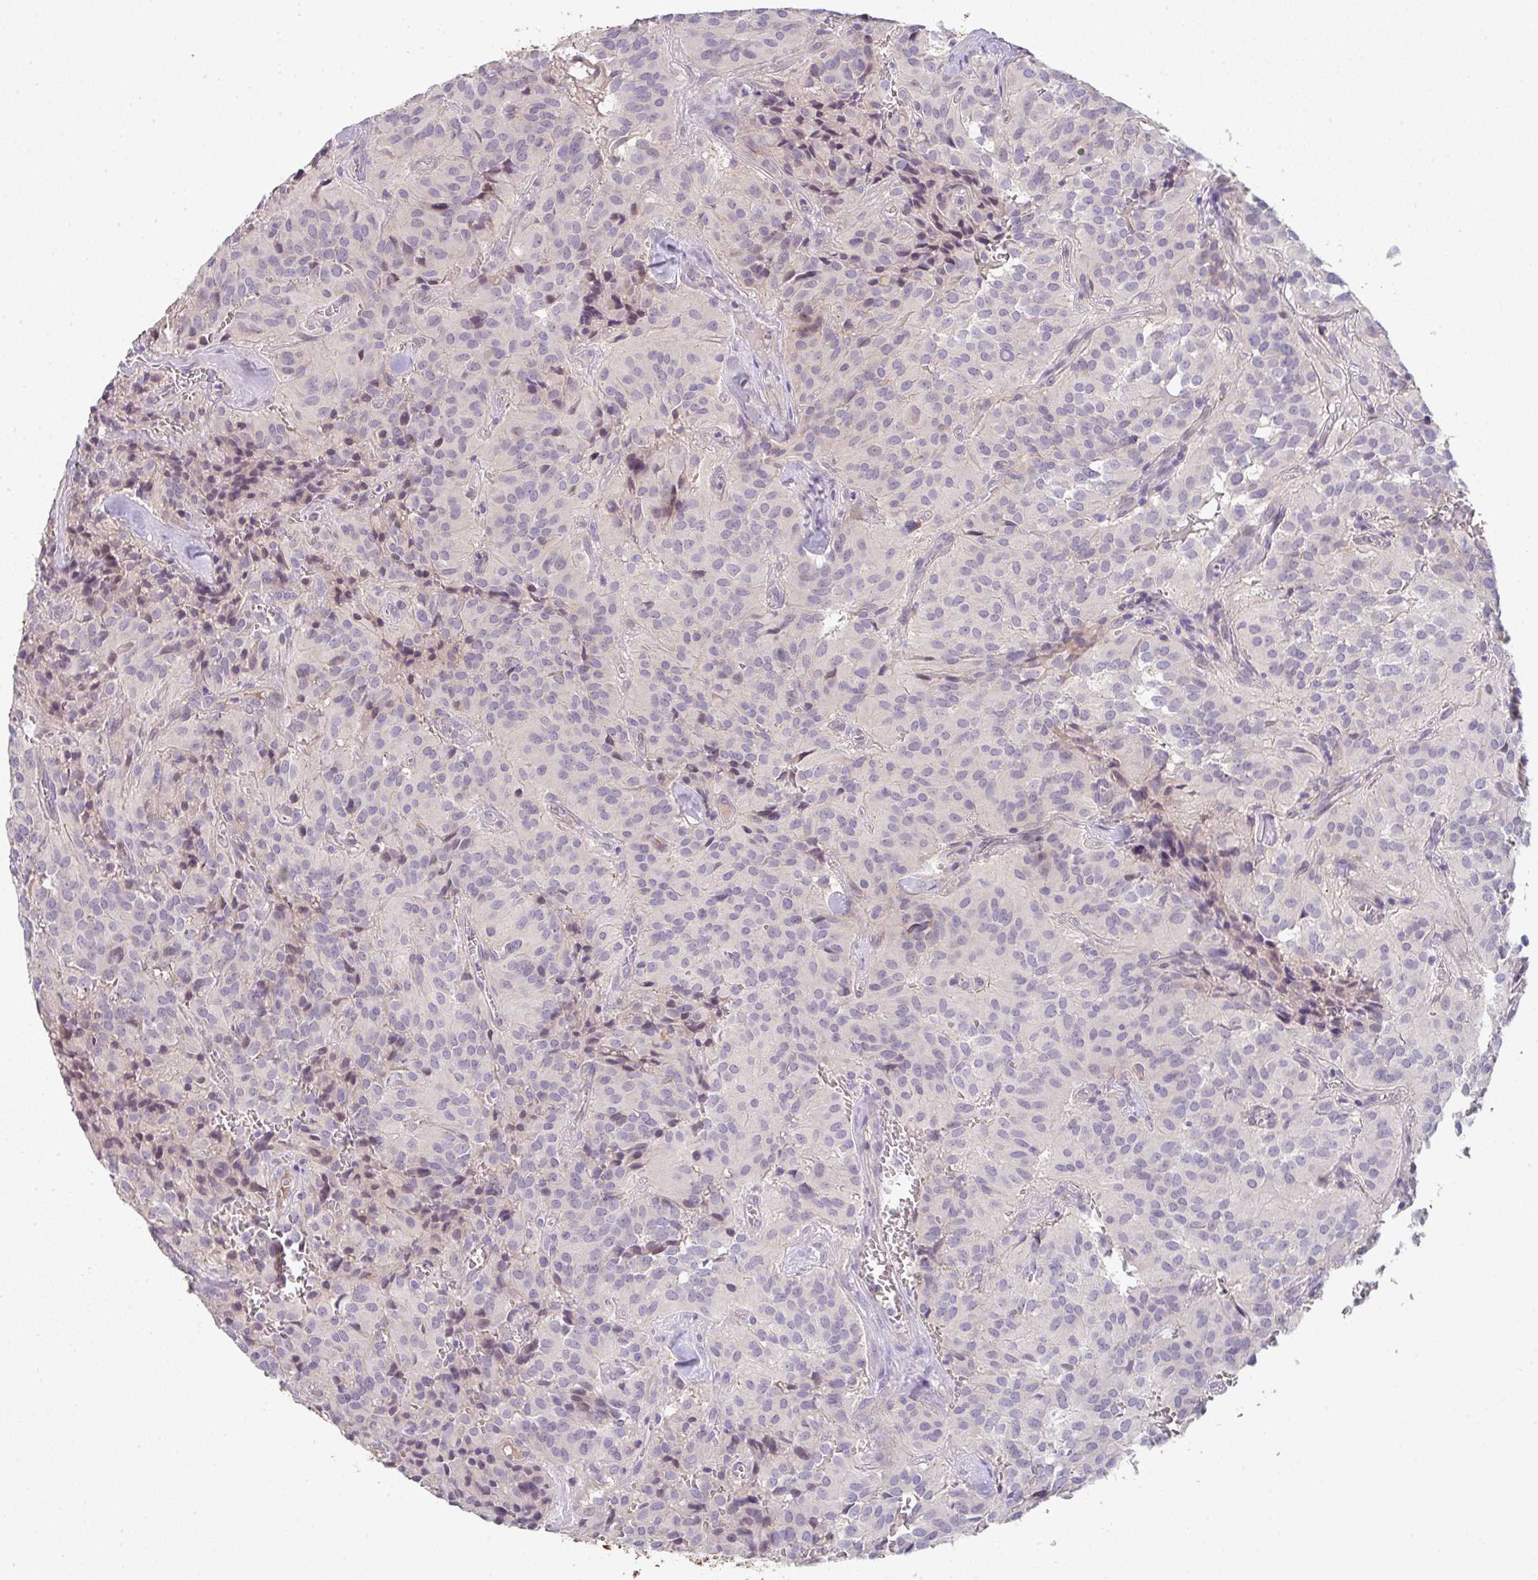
{"staining": {"intensity": "negative", "quantity": "none", "location": "none"}, "tissue": "glioma", "cell_type": "Tumor cells", "image_type": "cancer", "snomed": [{"axis": "morphology", "description": "Glioma, malignant, Low grade"}, {"axis": "topography", "description": "Brain"}], "caption": "An image of malignant glioma (low-grade) stained for a protein demonstrates no brown staining in tumor cells.", "gene": "TNFRSF10A", "patient": {"sex": "male", "age": 42}}